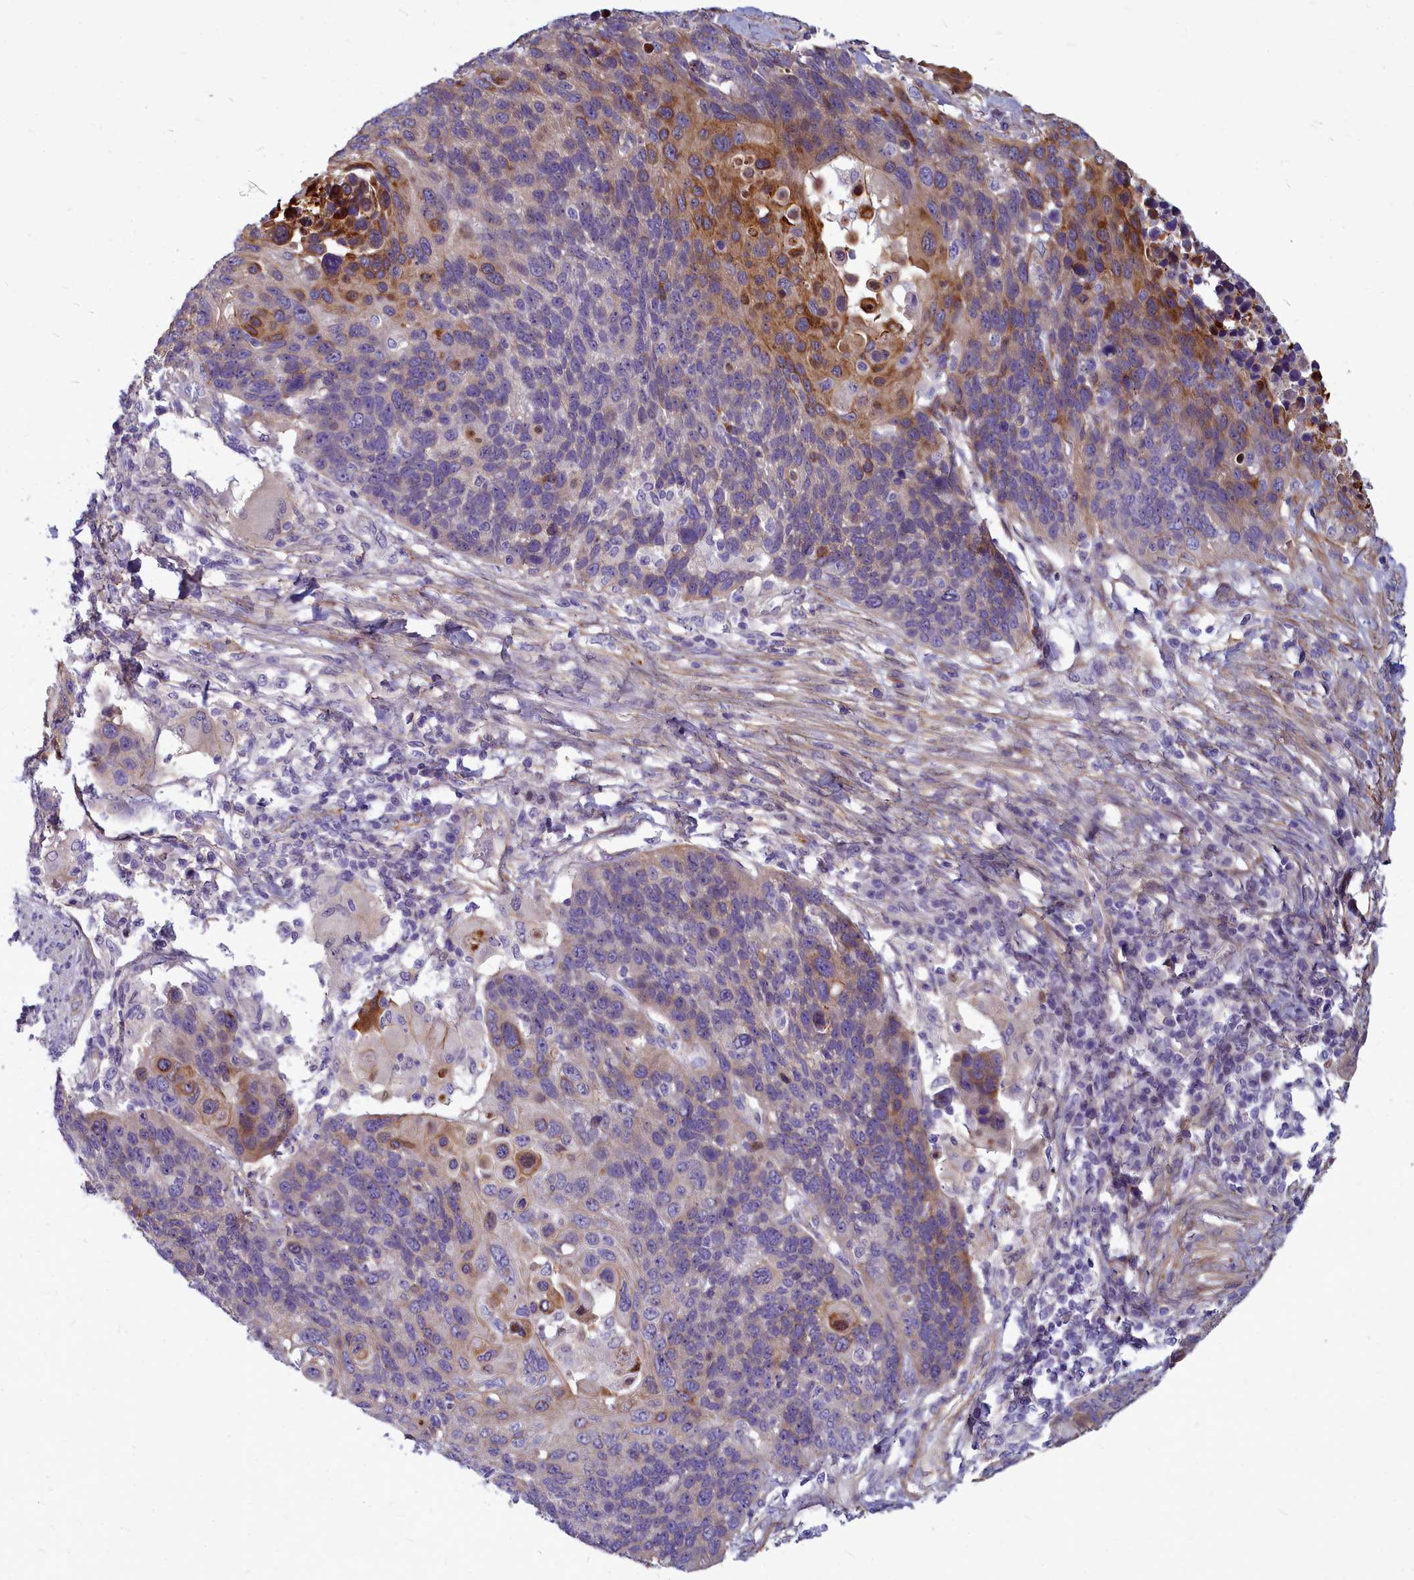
{"staining": {"intensity": "moderate", "quantity": "<25%", "location": "cytoplasmic/membranous"}, "tissue": "lung cancer", "cell_type": "Tumor cells", "image_type": "cancer", "snomed": [{"axis": "morphology", "description": "Normal tissue, NOS"}, {"axis": "morphology", "description": "Squamous cell carcinoma, NOS"}, {"axis": "topography", "description": "Lymph node"}, {"axis": "topography", "description": "Lung"}], "caption": "Protein expression by IHC demonstrates moderate cytoplasmic/membranous positivity in approximately <25% of tumor cells in lung cancer.", "gene": "TTC5", "patient": {"sex": "male", "age": 66}}